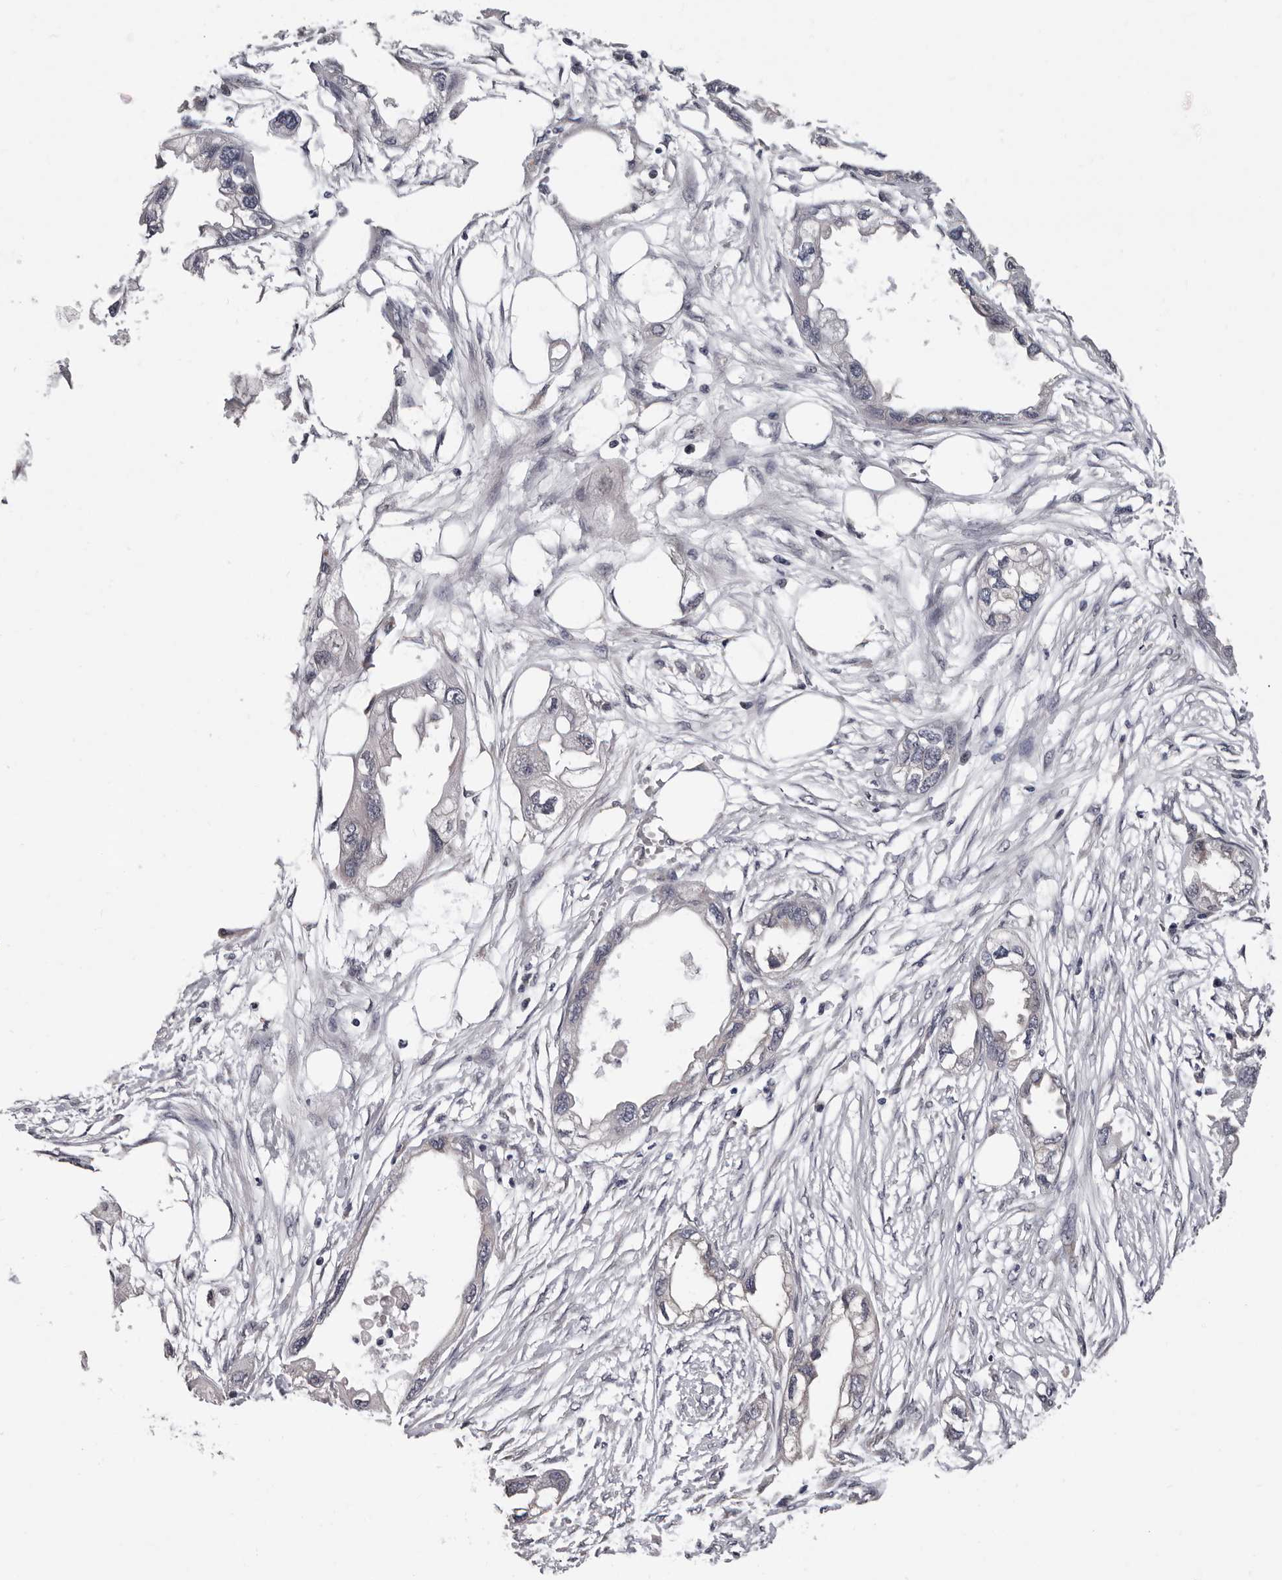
{"staining": {"intensity": "negative", "quantity": "none", "location": "none"}, "tissue": "endometrial cancer", "cell_type": "Tumor cells", "image_type": "cancer", "snomed": [{"axis": "morphology", "description": "Adenocarcinoma, NOS"}, {"axis": "morphology", "description": "Adenocarcinoma, metastatic, NOS"}, {"axis": "topography", "description": "Adipose tissue"}, {"axis": "topography", "description": "Endometrium"}], "caption": "The IHC micrograph has no significant staining in tumor cells of endometrial cancer (adenocarcinoma) tissue.", "gene": "MED8", "patient": {"sex": "female", "age": 67}}